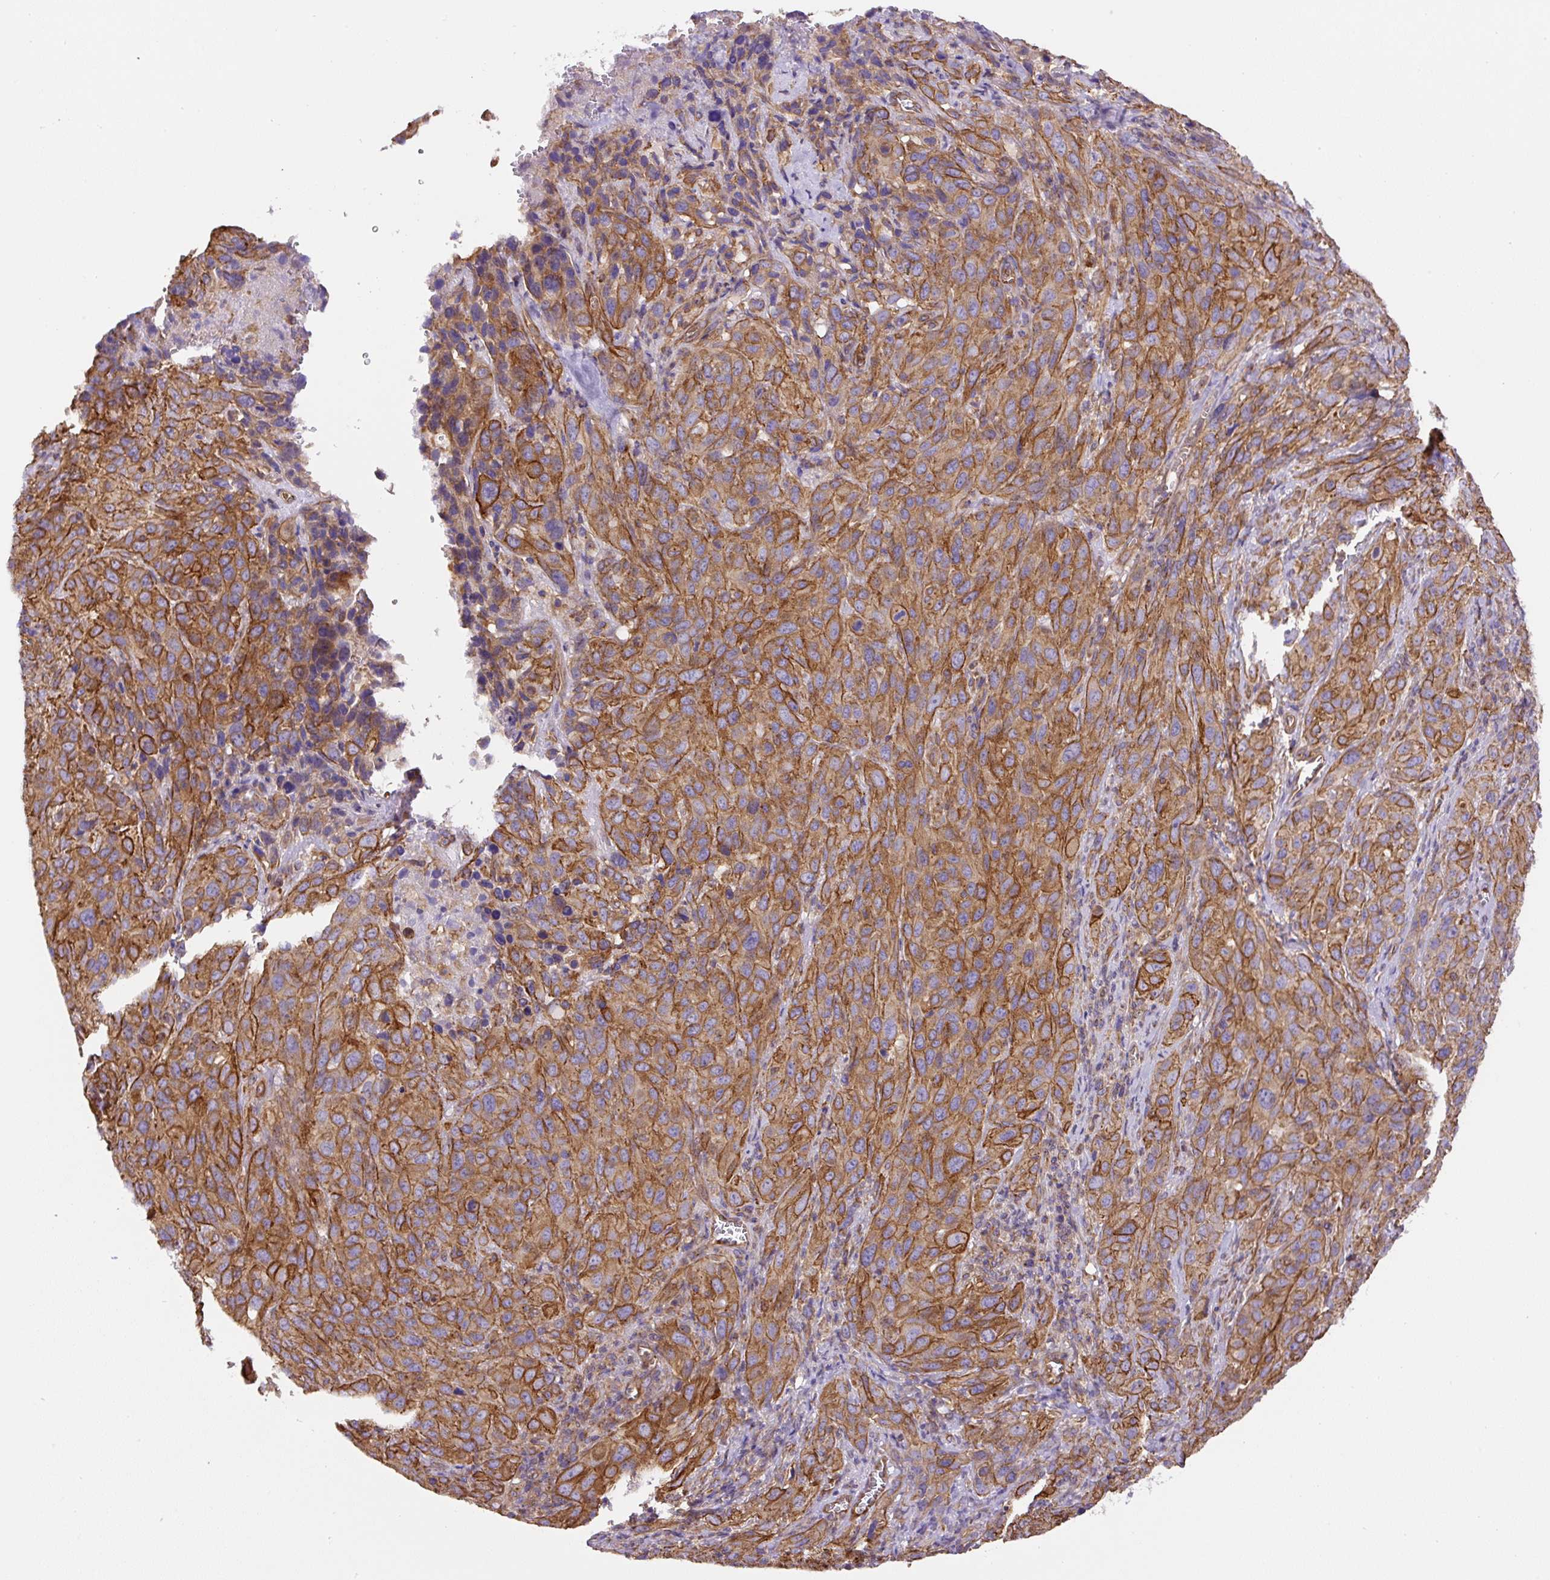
{"staining": {"intensity": "moderate", "quantity": ">75%", "location": "cytoplasmic/membranous"}, "tissue": "cervical cancer", "cell_type": "Tumor cells", "image_type": "cancer", "snomed": [{"axis": "morphology", "description": "Squamous cell carcinoma, NOS"}, {"axis": "topography", "description": "Cervix"}], "caption": "Moderate cytoplasmic/membranous positivity for a protein is present in approximately >75% of tumor cells of cervical cancer using immunohistochemistry (IHC).", "gene": "DCTN1", "patient": {"sex": "female", "age": 51}}